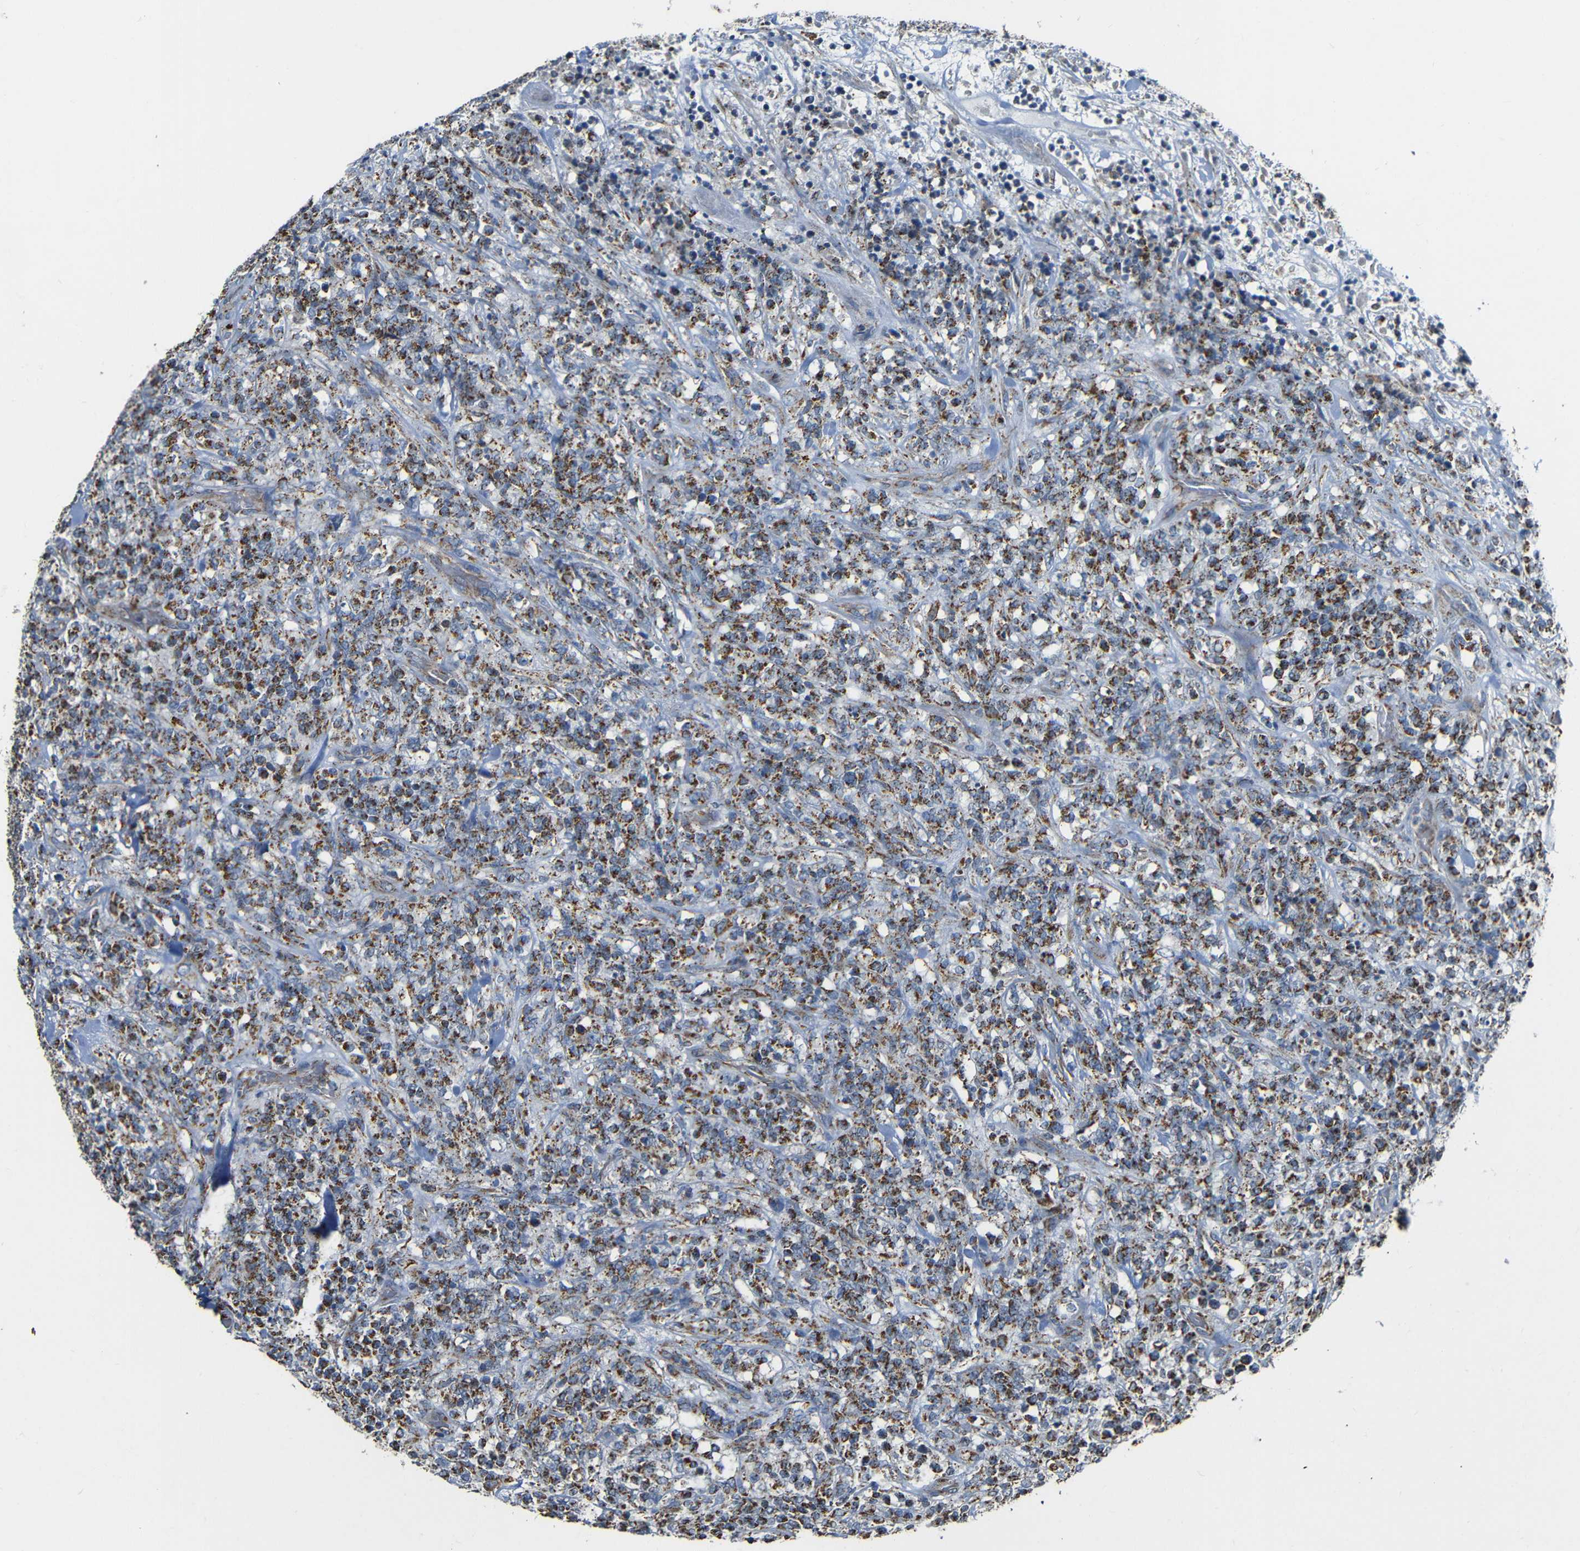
{"staining": {"intensity": "moderate", "quantity": ">75%", "location": "cytoplasmic/membranous"}, "tissue": "lymphoma", "cell_type": "Tumor cells", "image_type": "cancer", "snomed": [{"axis": "morphology", "description": "Malignant lymphoma, non-Hodgkin's type, High grade"}, {"axis": "topography", "description": "Soft tissue"}], "caption": "The immunohistochemical stain highlights moderate cytoplasmic/membranous expression in tumor cells of malignant lymphoma, non-Hodgkin's type (high-grade) tissue.", "gene": "NR3C2", "patient": {"sex": "male", "age": 18}}